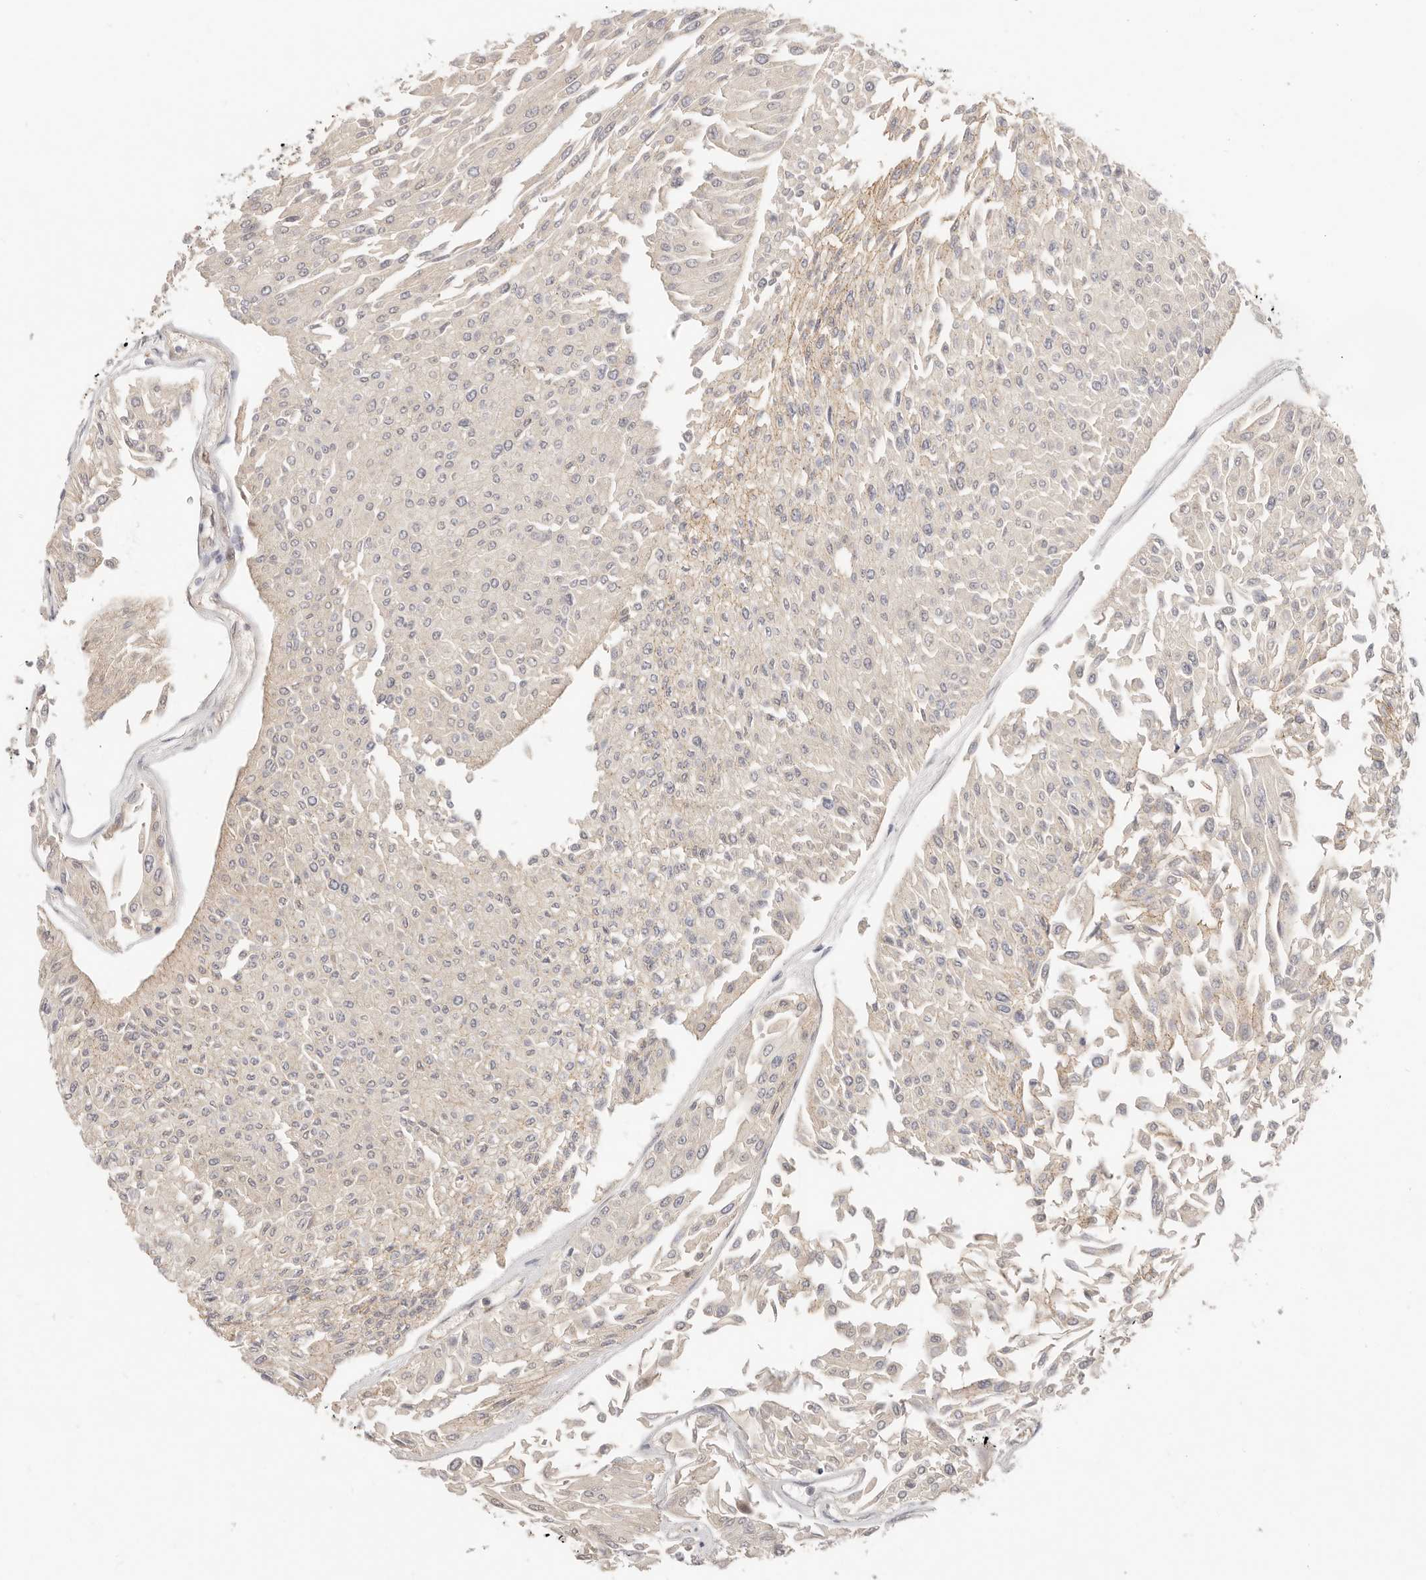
{"staining": {"intensity": "negative", "quantity": "none", "location": "none"}, "tissue": "urothelial cancer", "cell_type": "Tumor cells", "image_type": "cancer", "snomed": [{"axis": "morphology", "description": "Urothelial carcinoma, Low grade"}, {"axis": "topography", "description": "Urinary bladder"}], "caption": "Low-grade urothelial carcinoma stained for a protein using IHC shows no staining tumor cells.", "gene": "DTNBP1", "patient": {"sex": "male", "age": 67}}